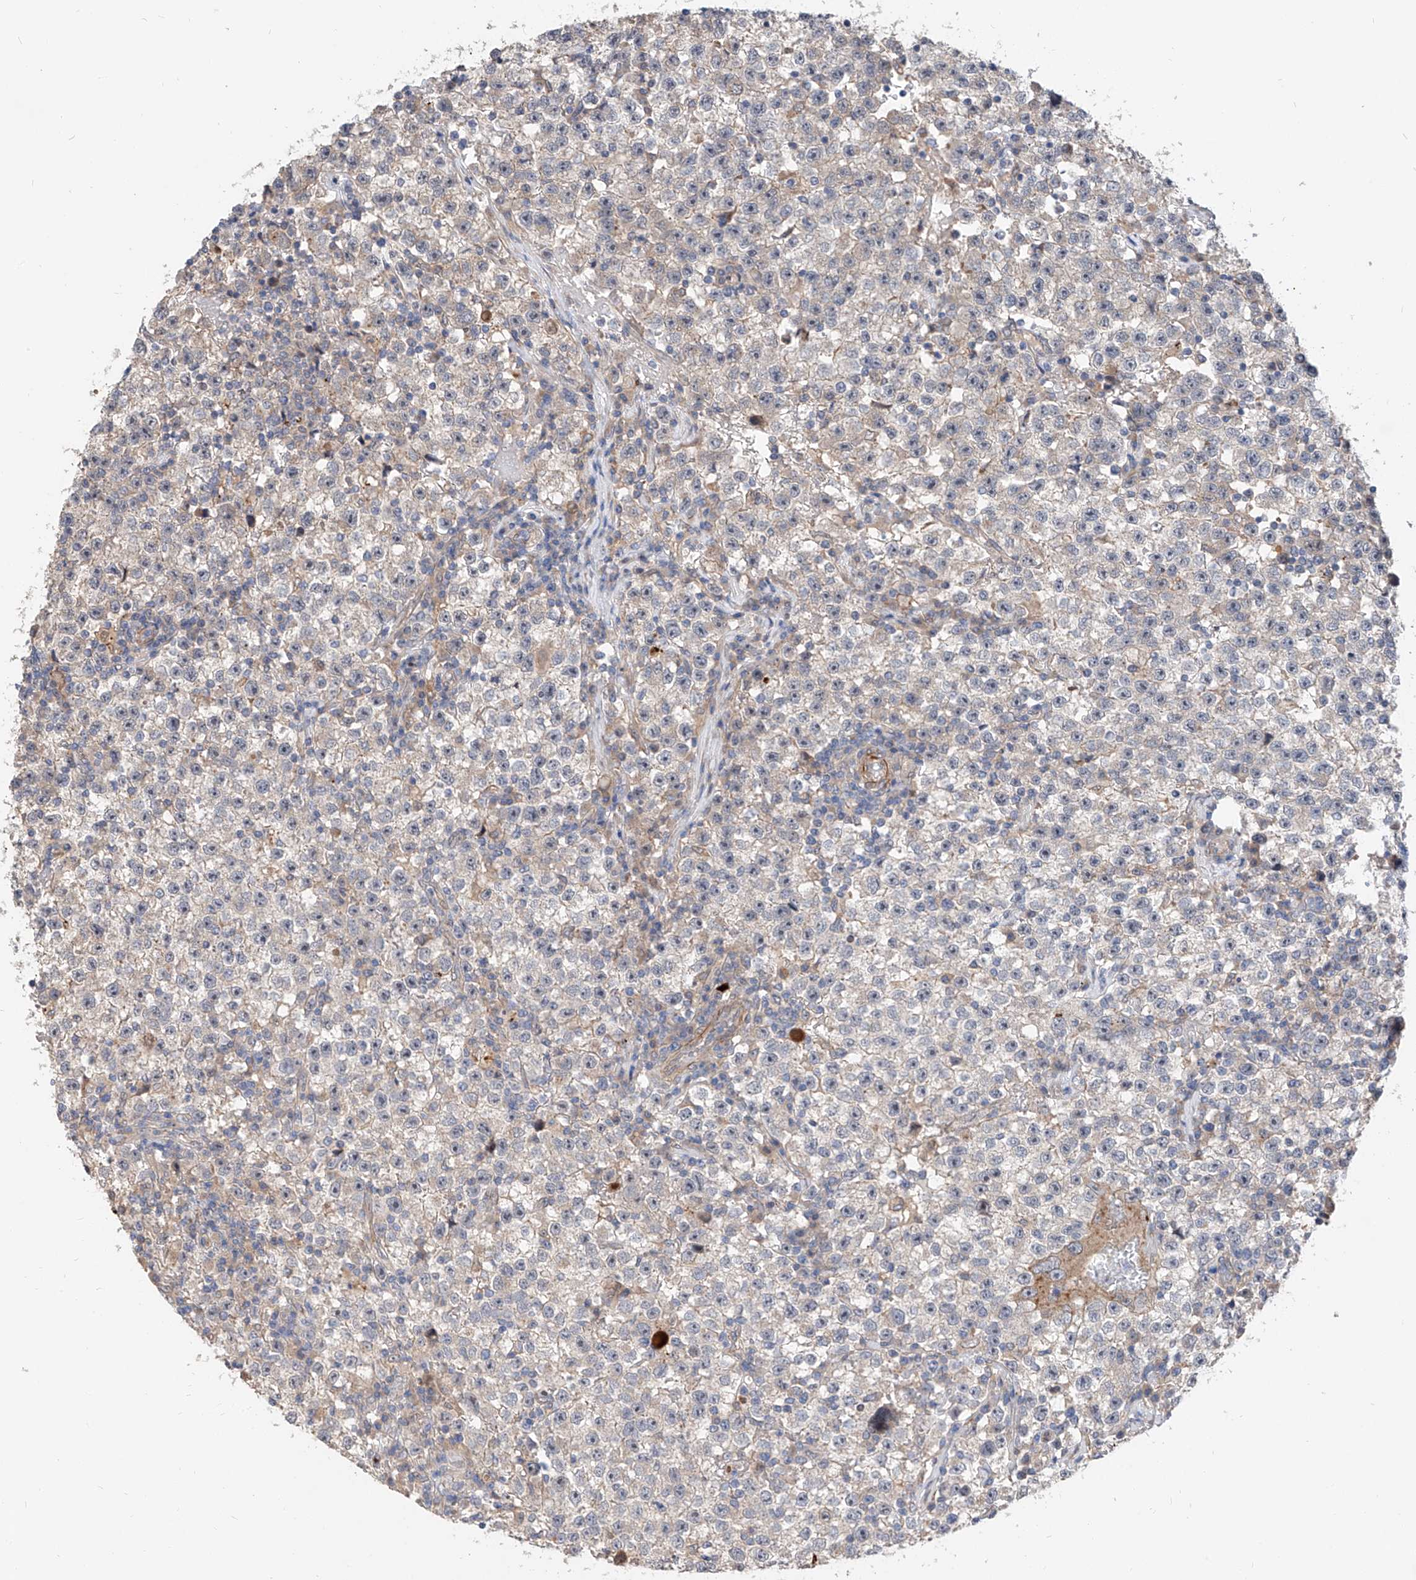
{"staining": {"intensity": "negative", "quantity": "none", "location": "none"}, "tissue": "testis cancer", "cell_type": "Tumor cells", "image_type": "cancer", "snomed": [{"axis": "morphology", "description": "Seminoma, NOS"}, {"axis": "topography", "description": "Testis"}], "caption": "A micrograph of testis cancer (seminoma) stained for a protein reveals no brown staining in tumor cells. (DAB (3,3'-diaminobenzidine) immunohistochemistry, high magnification).", "gene": "MAGEE2", "patient": {"sex": "male", "age": 22}}